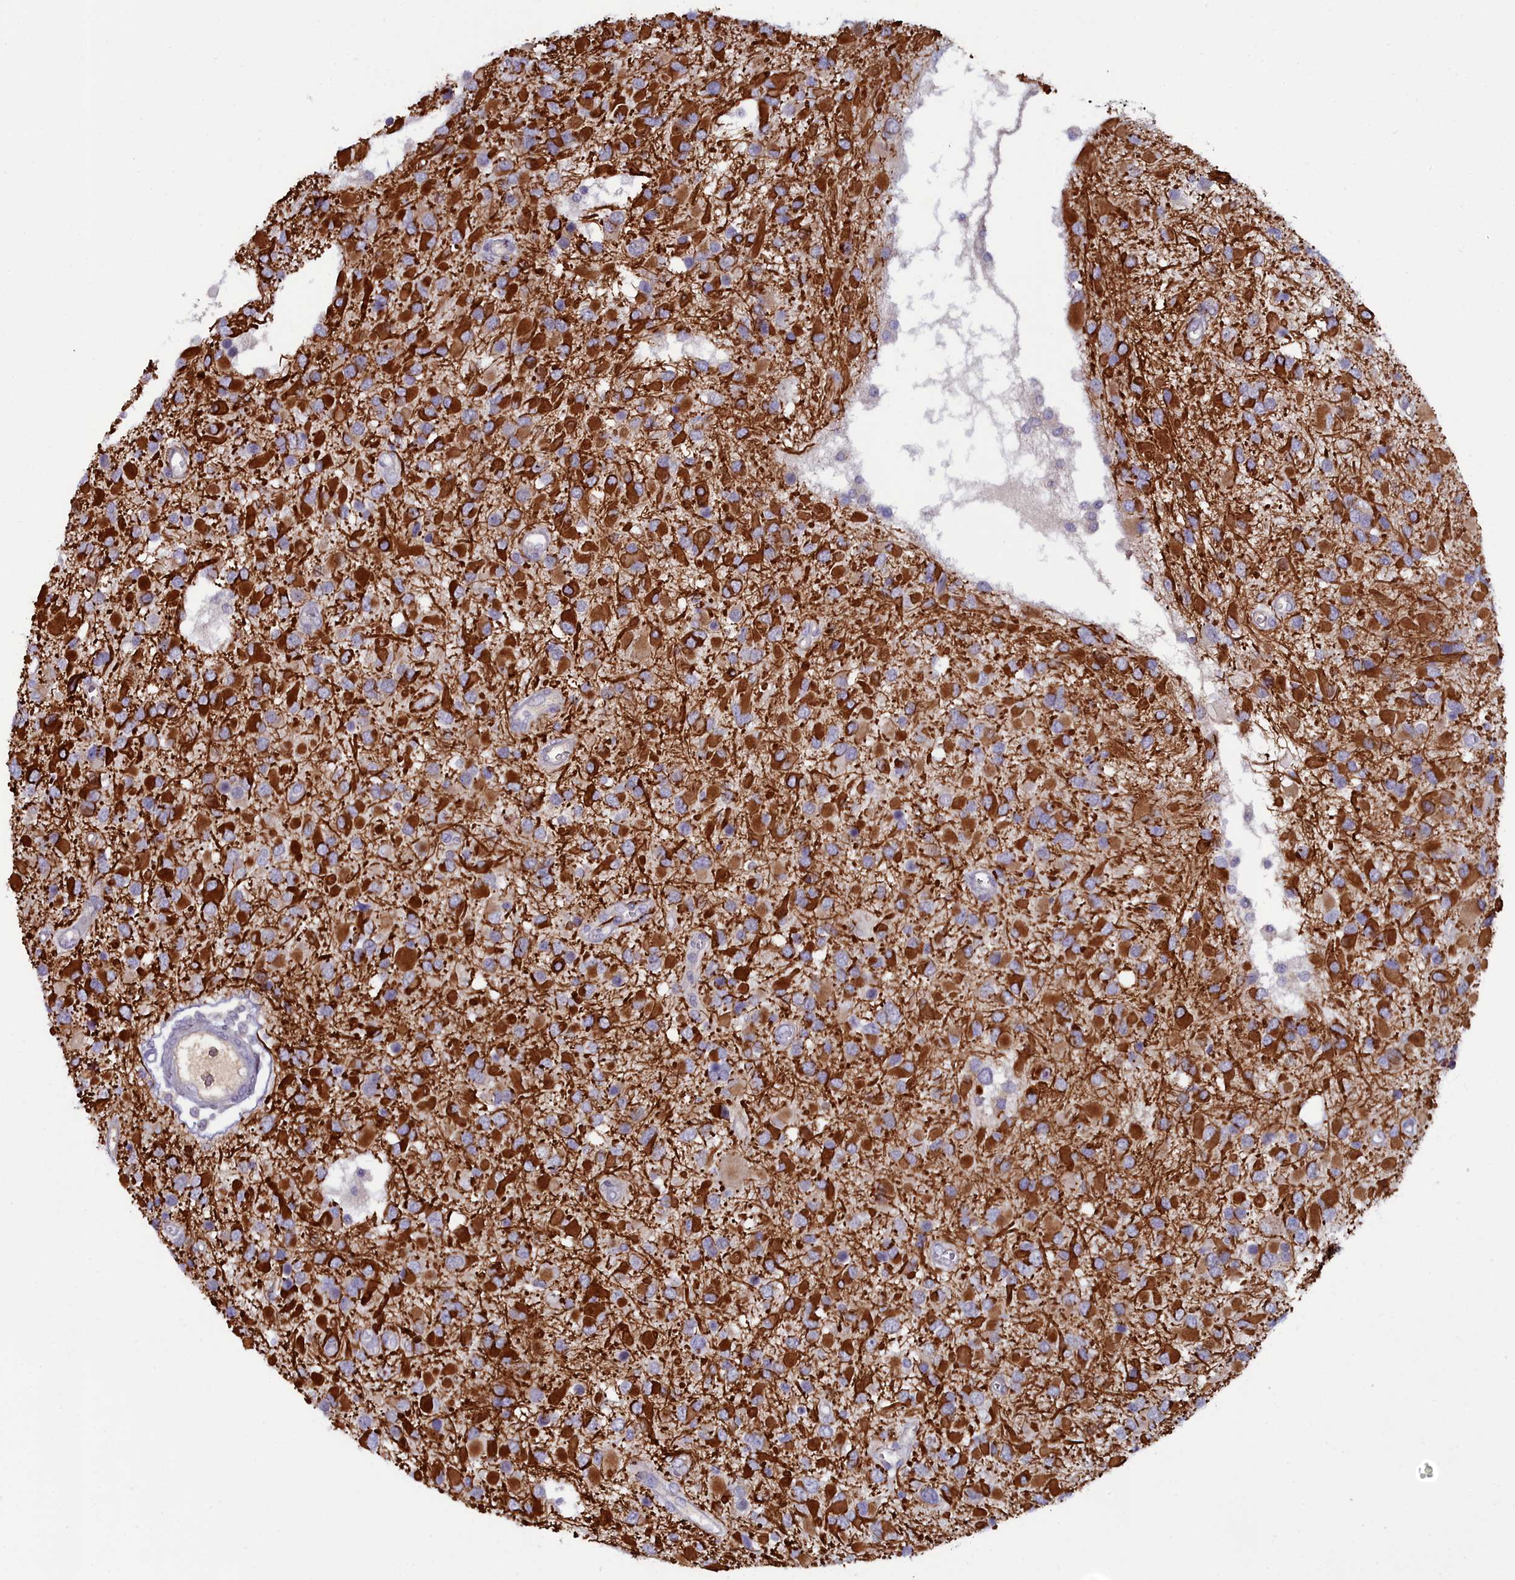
{"staining": {"intensity": "strong", "quantity": "25%-75%", "location": "cytoplasmic/membranous"}, "tissue": "glioma", "cell_type": "Tumor cells", "image_type": "cancer", "snomed": [{"axis": "morphology", "description": "Glioma, malignant, High grade"}, {"axis": "topography", "description": "Brain"}], "caption": "IHC (DAB (3,3'-diaminobenzidine)) staining of human glioma demonstrates strong cytoplasmic/membranous protein expression in approximately 25%-75% of tumor cells.", "gene": "KCTD18", "patient": {"sex": "male", "age": 53}}